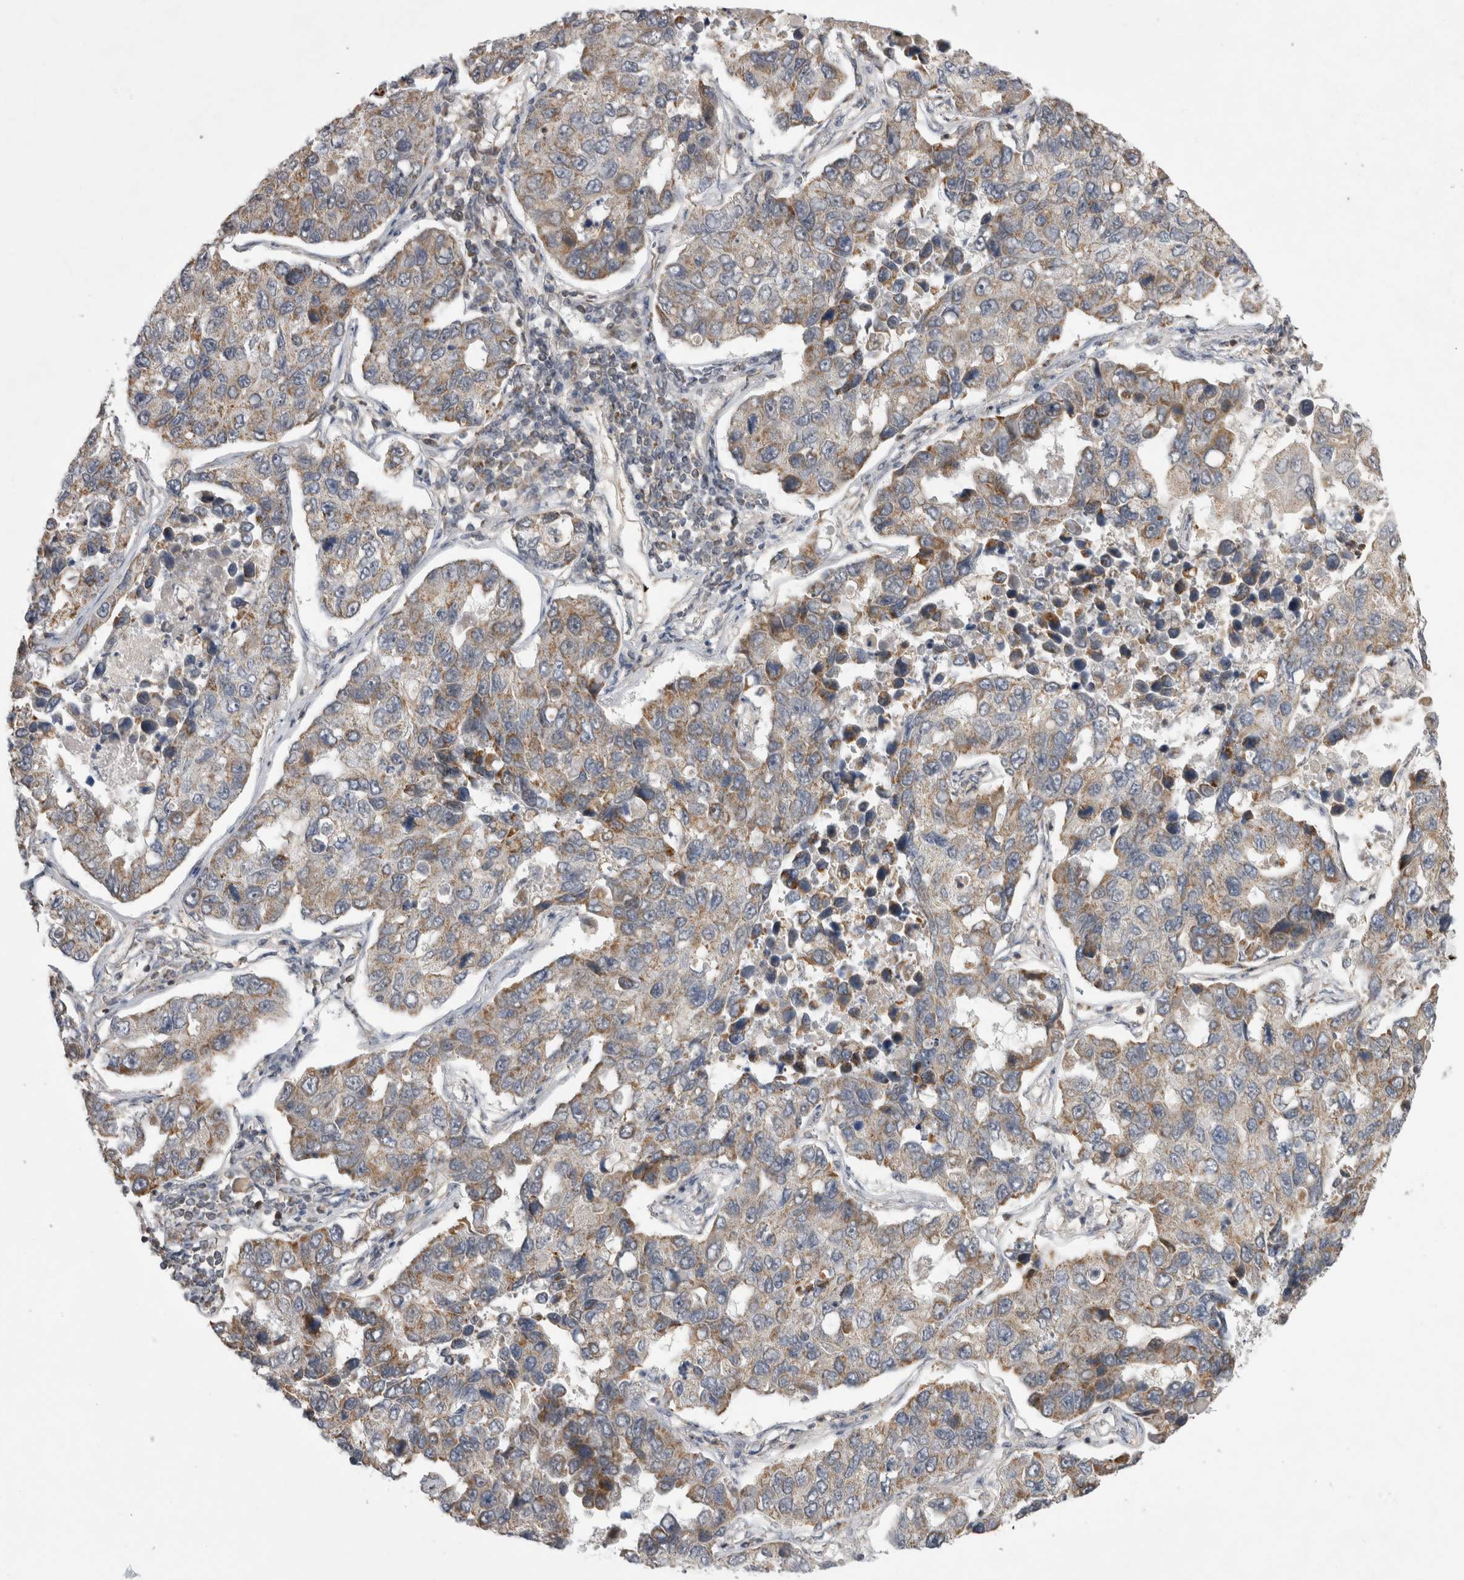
{"staining": {"intensity": "weak", "quantity": "25%-75%", "location": "cytoplasmic/membranous"}, "tissue": "lung cancer", "cell_type": "Tumor cells", "image_type": "cancer", "snomed": [{"axis": "morphology", "description": "Adenocarcinoma, NOS"}, {"axis": "topography", "description": "Lung"}], "caption": "IHC micrograph of human lung cancer (adenocarcinoma) stained for a protein (brown), which exhibits low levels of weak cytoplasmic/membranous staining in approximately 25%-75% of tumor cells.", "gene": "KCNIP1", "patient": {"sex": "male", "age": 64}}